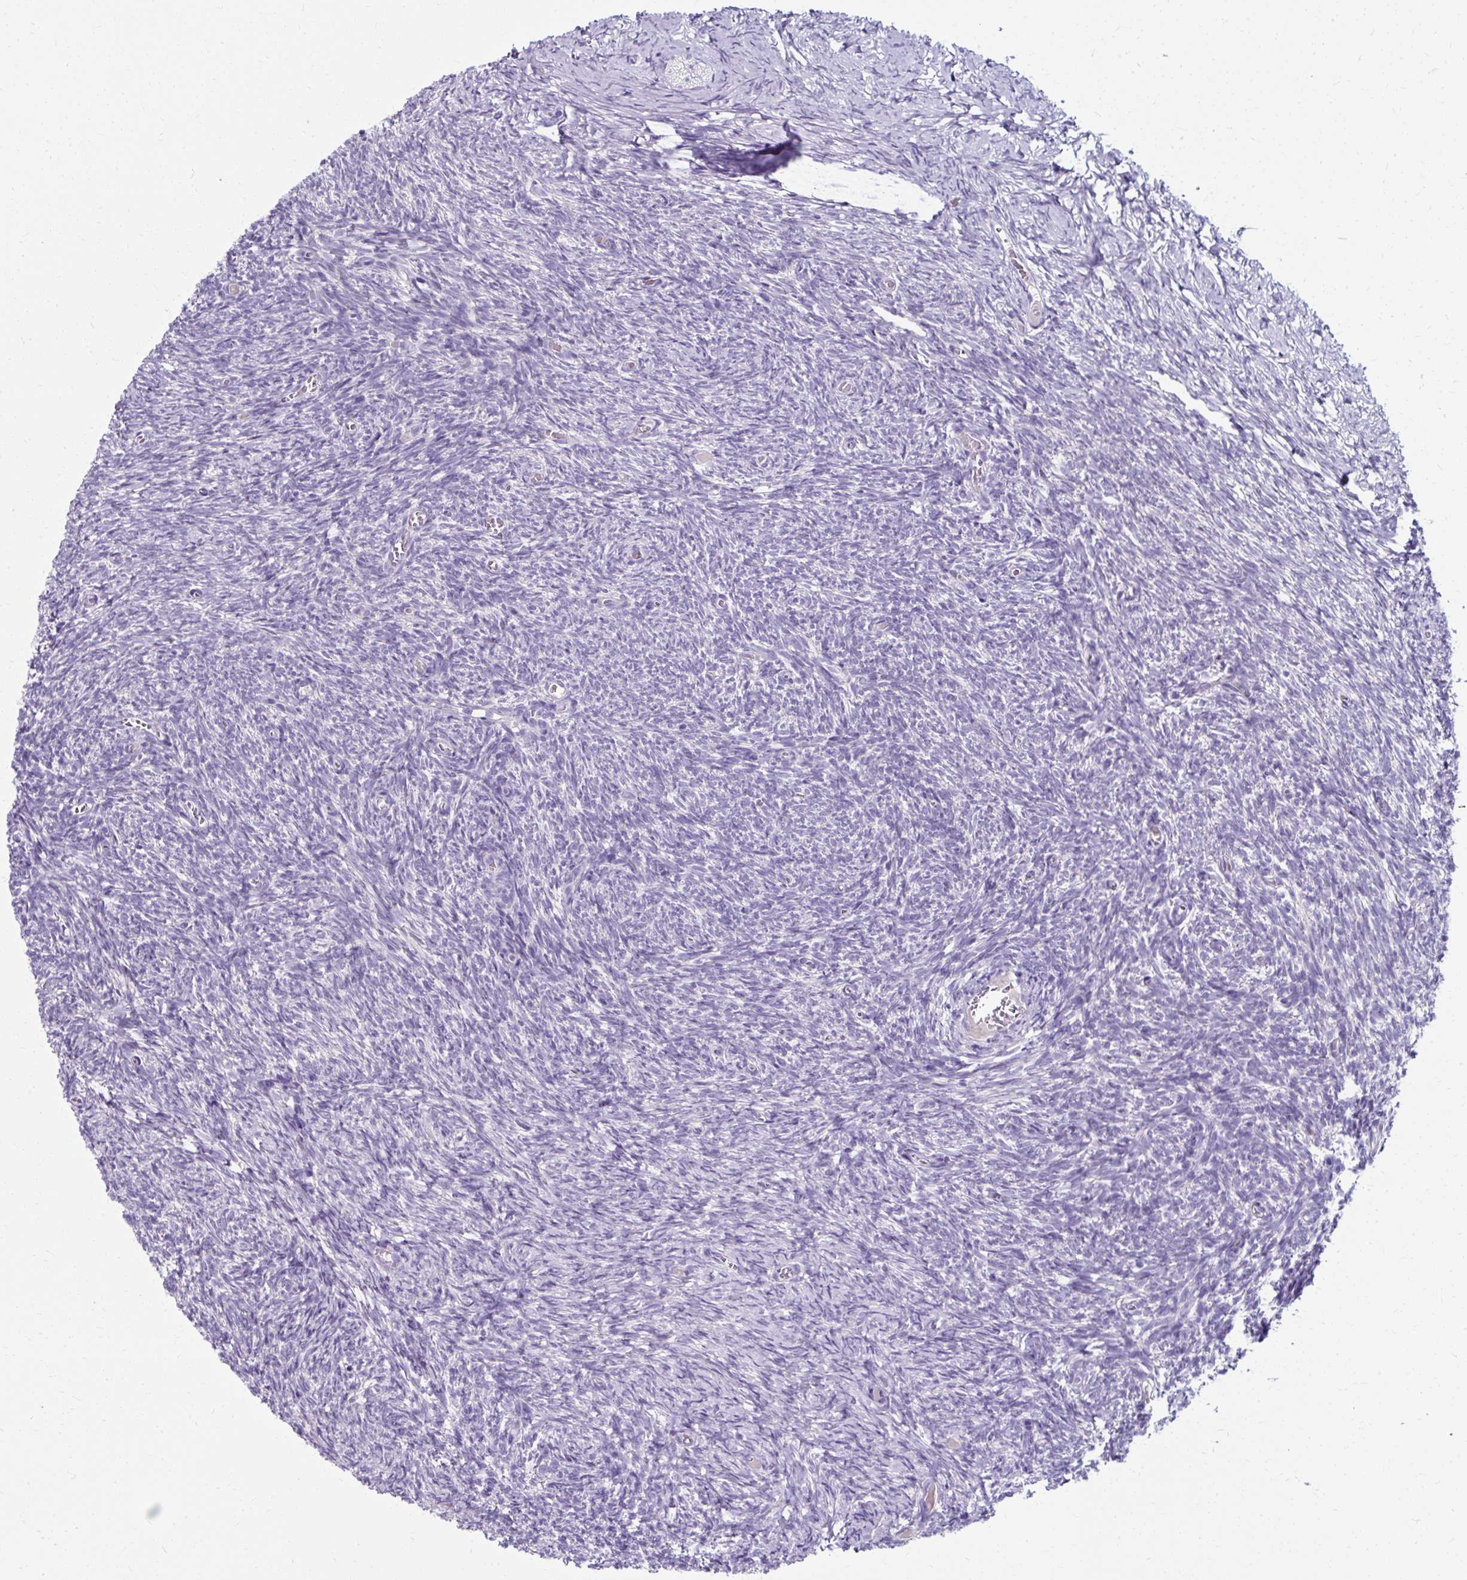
{"staining": {"intensity": "negative", "quantity": "none", "location": "none"}, "tissue": "ovary", "cell_type": "Ovarian stroma cells", "image_type": "normal", "snomed": [{"axis": "morphology", "description": "Normal tissue, NOS"}, {"axis": "topography", "description": "Ovary"}], "caption": "An immunohistochemistry (IHC) micrograph of normal ovary is shown. There is no staining in ovarian stroma cells of ovary. Nuclei are stained in blue.", "gene": "ZNF555", "patient": {"sex": "female", "age": 39}}